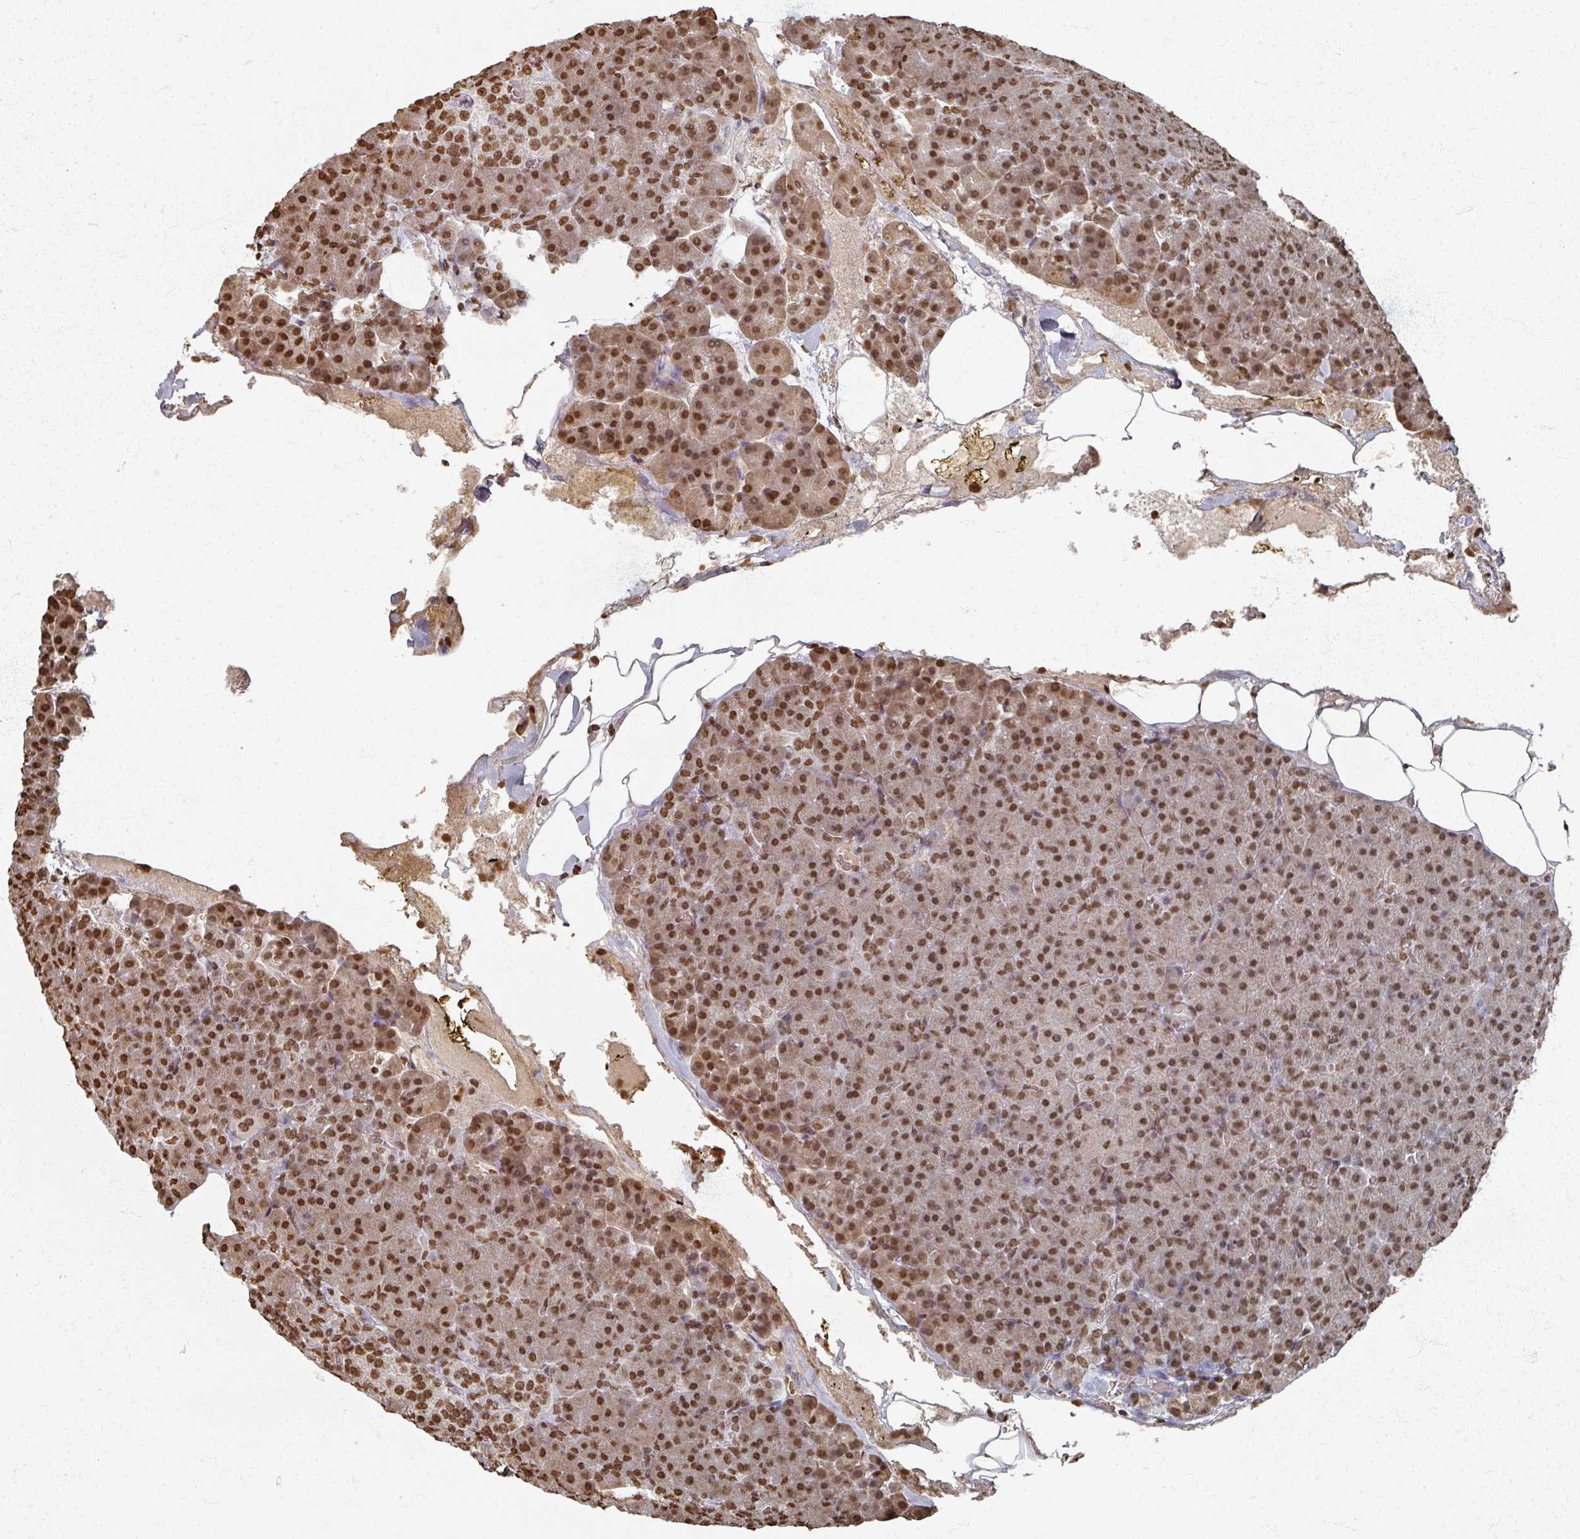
{"staining": {"intensity": "strong", "quantity": ">75%", "location": "nuclear"}, "tissue": "pancreas", "cell_type": "Exocrine glandular cells", "image_type": "normal", "snomed": [{"axis": "morphology", "description": "Normal tissue, NOS"}, {"axis": "topography", "description": "Pancreas"}], "caption": "Pancreas stained with immunohistochemistry shows strong nuclear positivity in approximately >75% of exocrine glandular cells. (DAB IHC with brightfield microscopy, high magnification).", "gene": "DCUN1D5", "patient": {"sex": "female", "age": 74}}